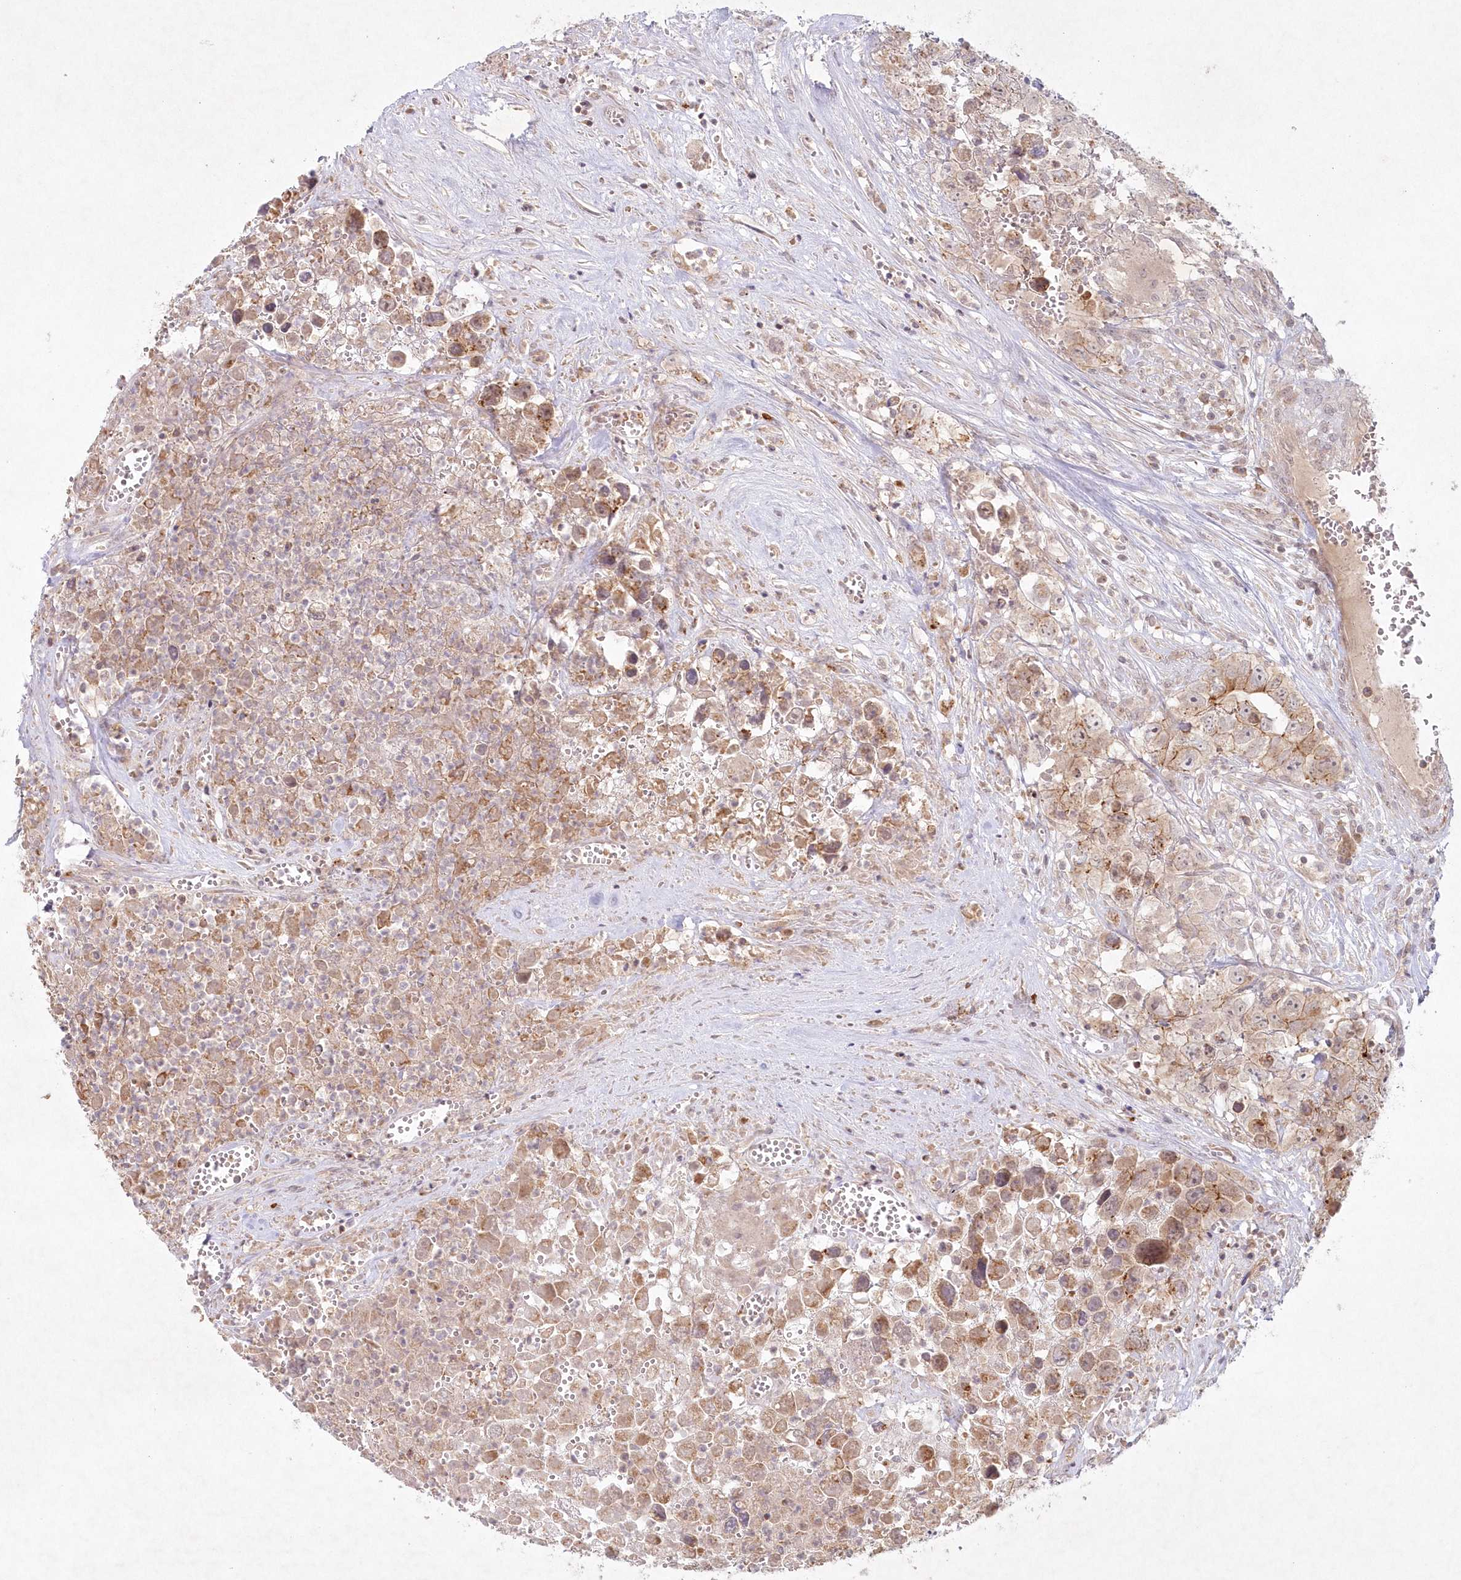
{"staining": {"intensity": "moderate", "quantity": ">75%", "location": "cytoplasmic/membranous,nuclear"}, "tissue": "testis cancer", "cell_type": "Tumor cells", "image_type": "cancer", "snomed": [{"axis": "morphology", "description": "Seminoma, NOS"}, {"axis": "morphology", "description": "Carcinoma, Embryonal, NOS"}, {"axis": "topography", "description": "Testis"}], "caption": "Immunohistochemical staining of human testis embryonal carcinoma reveals moderate cytoplasmic/membranous and nuclear protein positivity in approximately >75% of tumor cells.", "gene": "TOGARAM2", "patient": {"sex": "male", "age": 43}}